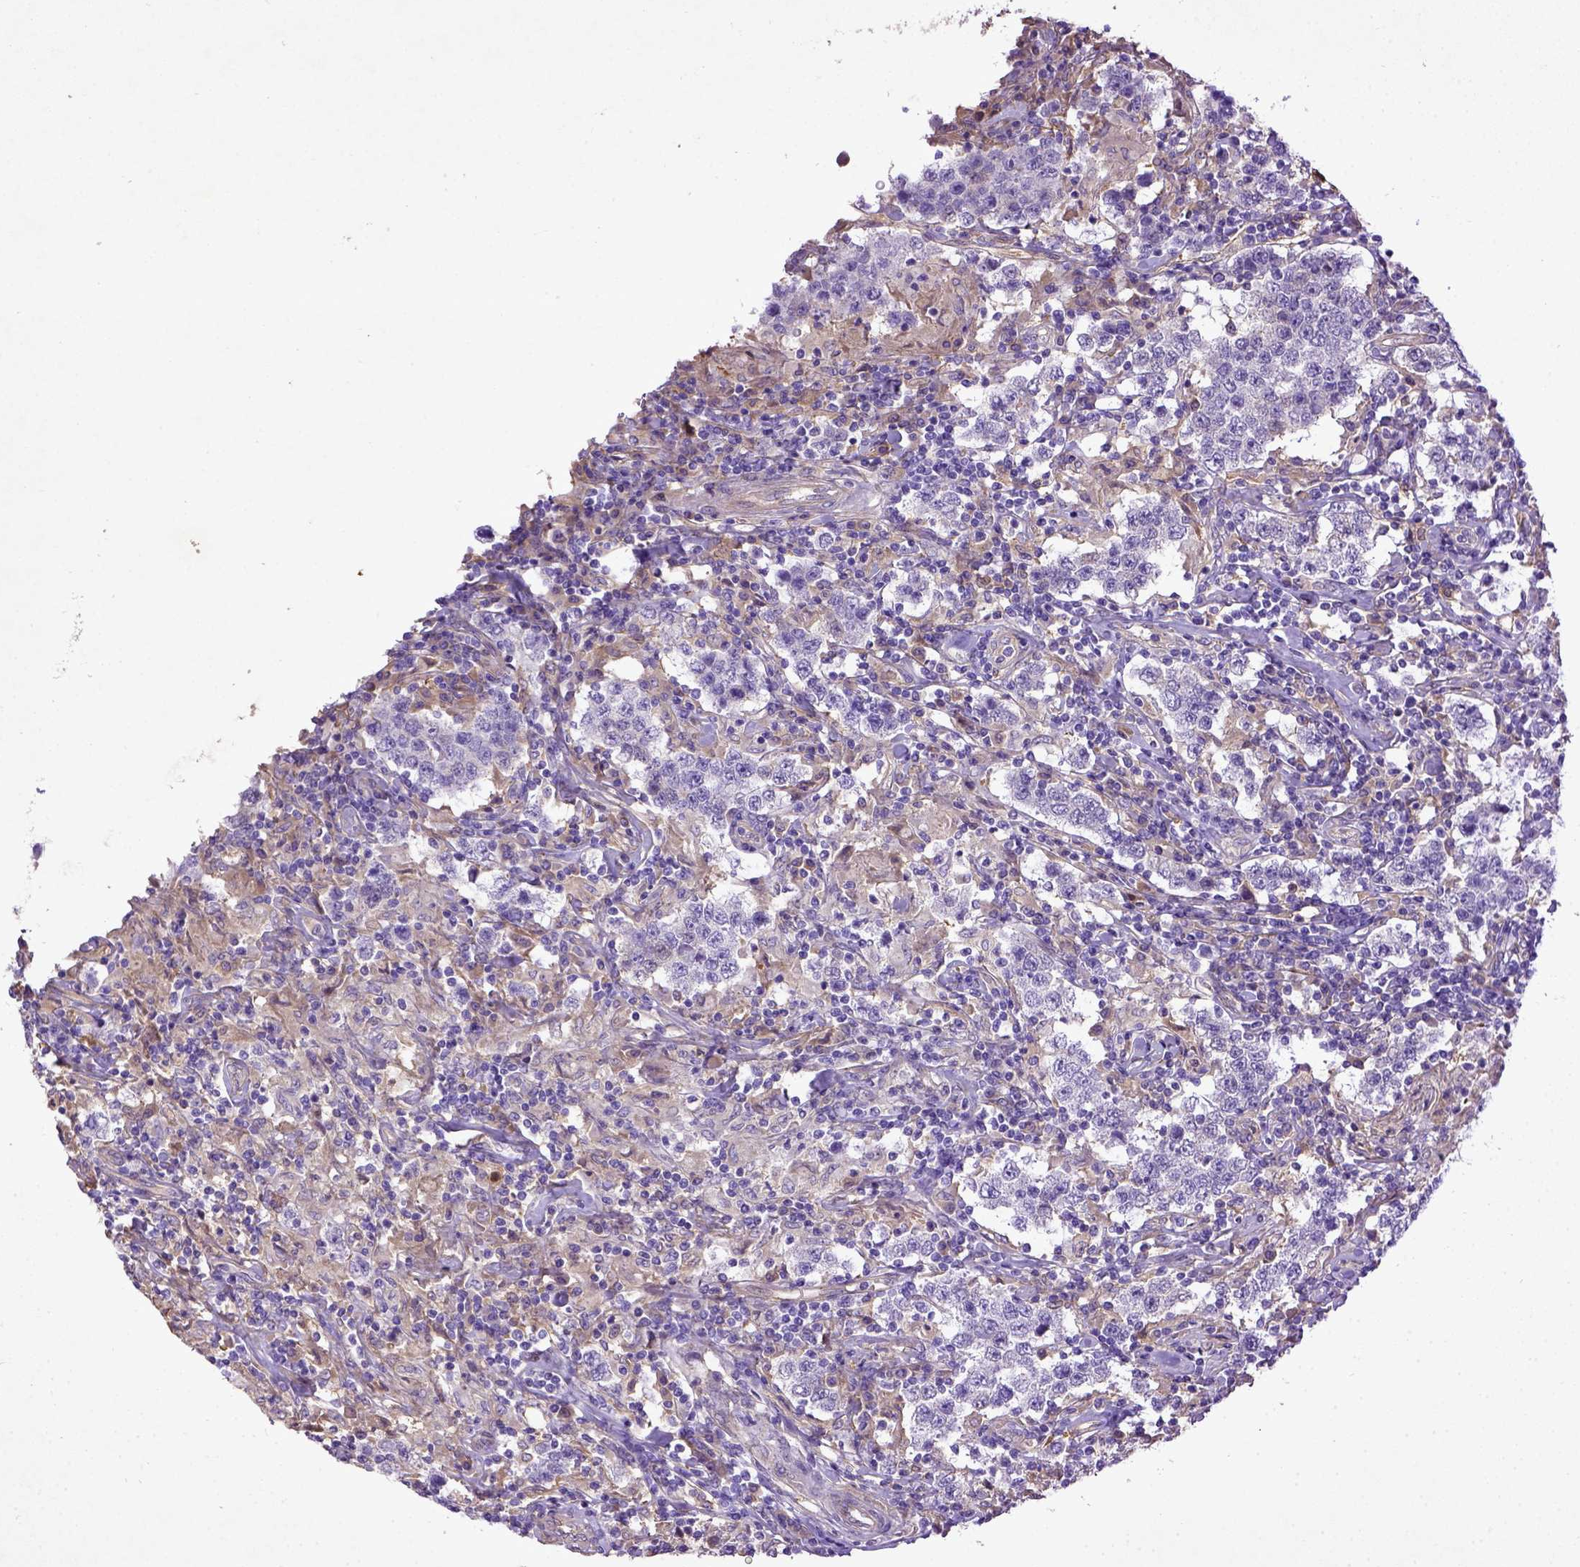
{"staining": {"intensity": "negative", "quantity": "none", "location": "none"}, "tissue": "testis cancer", "cell_type": "Tumor cells", "image_type": "cancer", "snomed": [{"axis": "morphology", "description": "Seminoma, NOS"}, {"axis": "morphology", "description": "Carcinoma, Embryonal, NOS"}, {"axis": "topography", "description": "Testis"}], "caption": "This is an IHC micrograph of seminoma (testis). There is no positivity in tumor cells.", "gene": "DEPDC1B", "patient": {"sex": "male", "age": 41}}